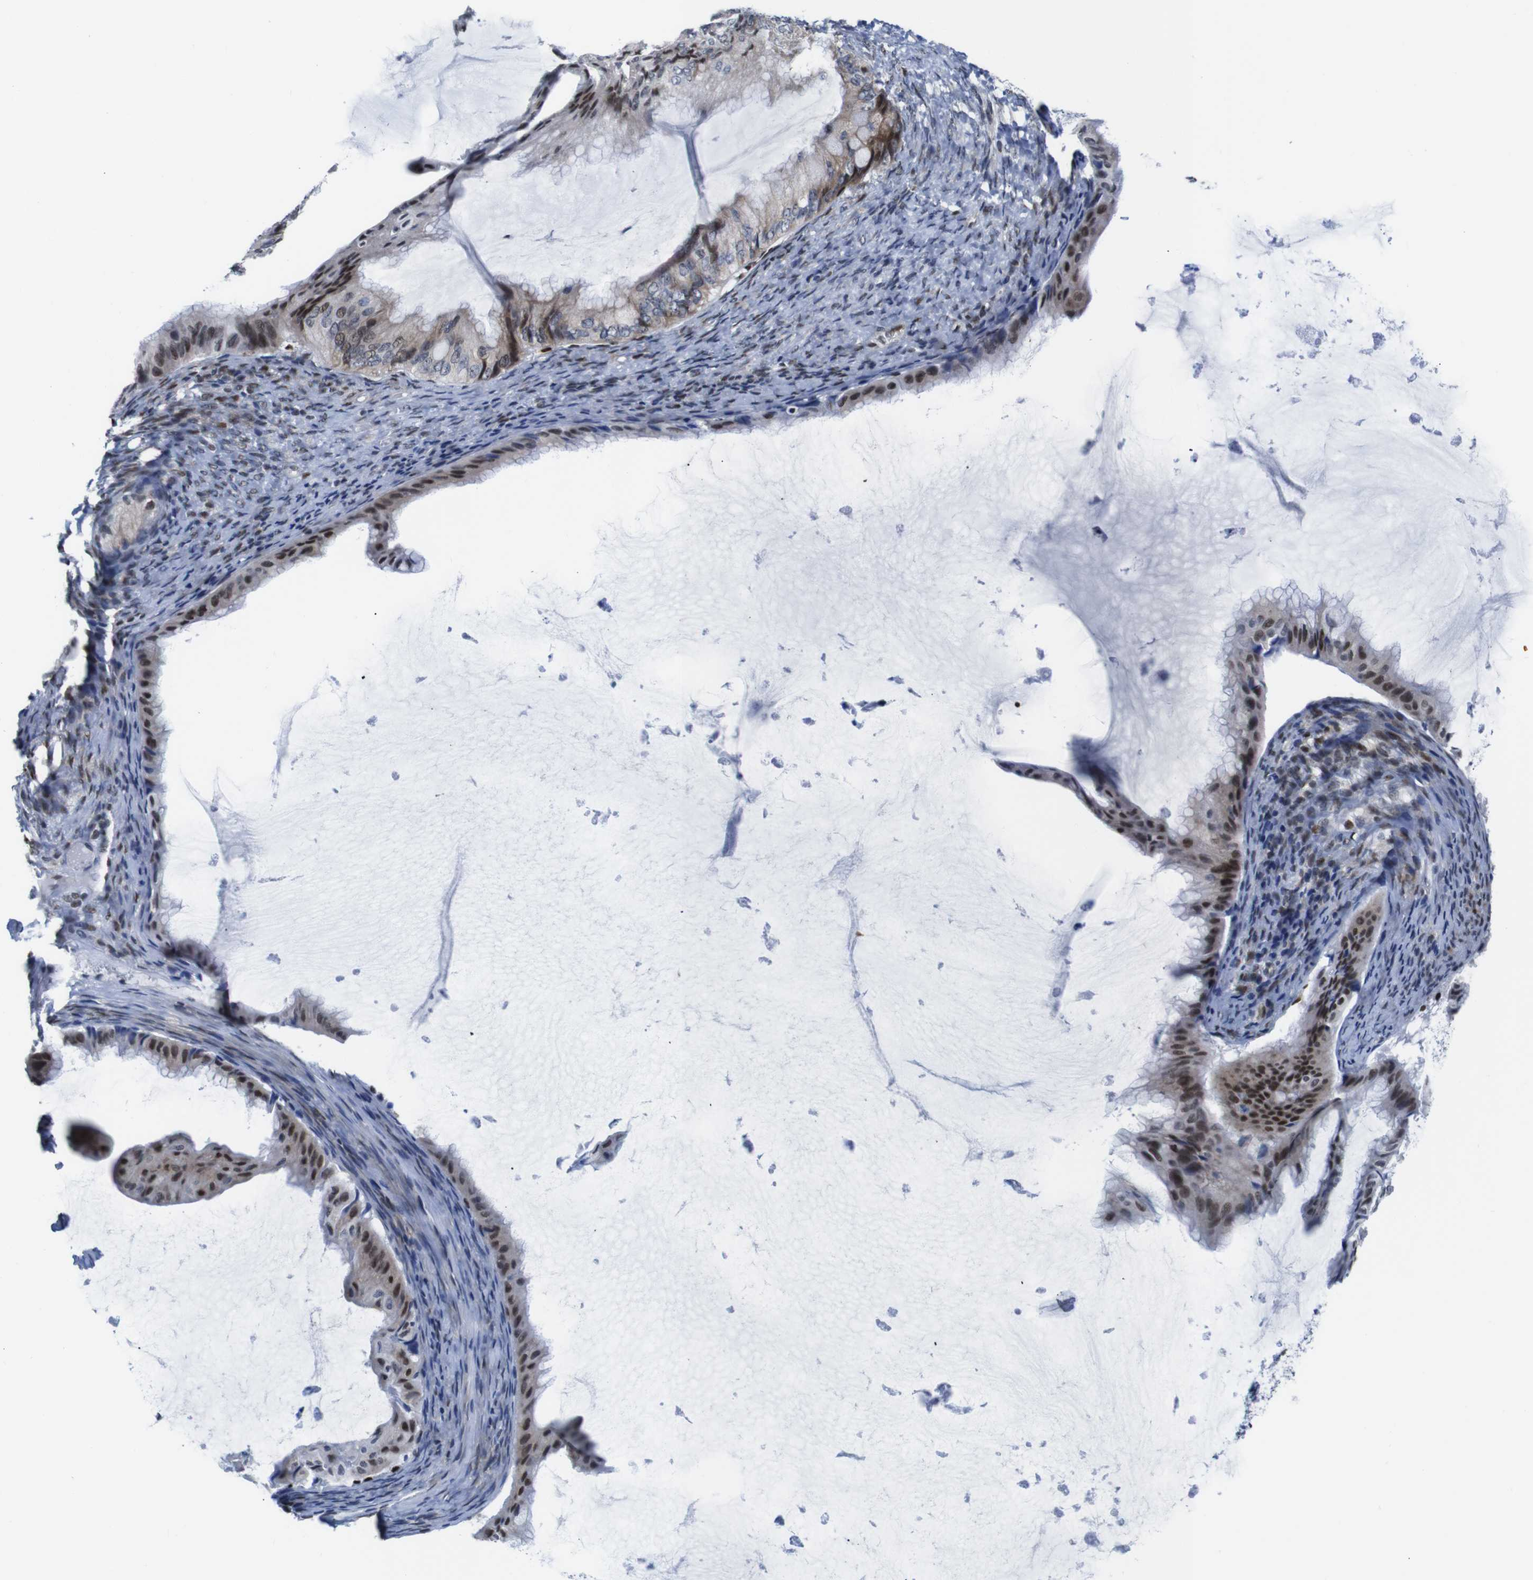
{"staining": {"intensity": "moderate", "quantity": "25%-75%", "location": "cytoplasmic/membranous,nuclear"}, "tissue": "ovarian cancer", "cell_type": "Tumor cells", "image_type": "cancer", "snomed": [{"axis": "morphology", "description": "Cystadenocarcinoma, mucinous, NOS"}, {"axis": "topography", "description": "Ovary"}], "caption": "Mucinous cystadenocarcinoma (ovarian) stained for a protein displays moderate cytoplasmic/membranous and nuclear positivity in tumor cells.", "gene": "GATA6", "patient": {"sex": "female", "age": 61}}